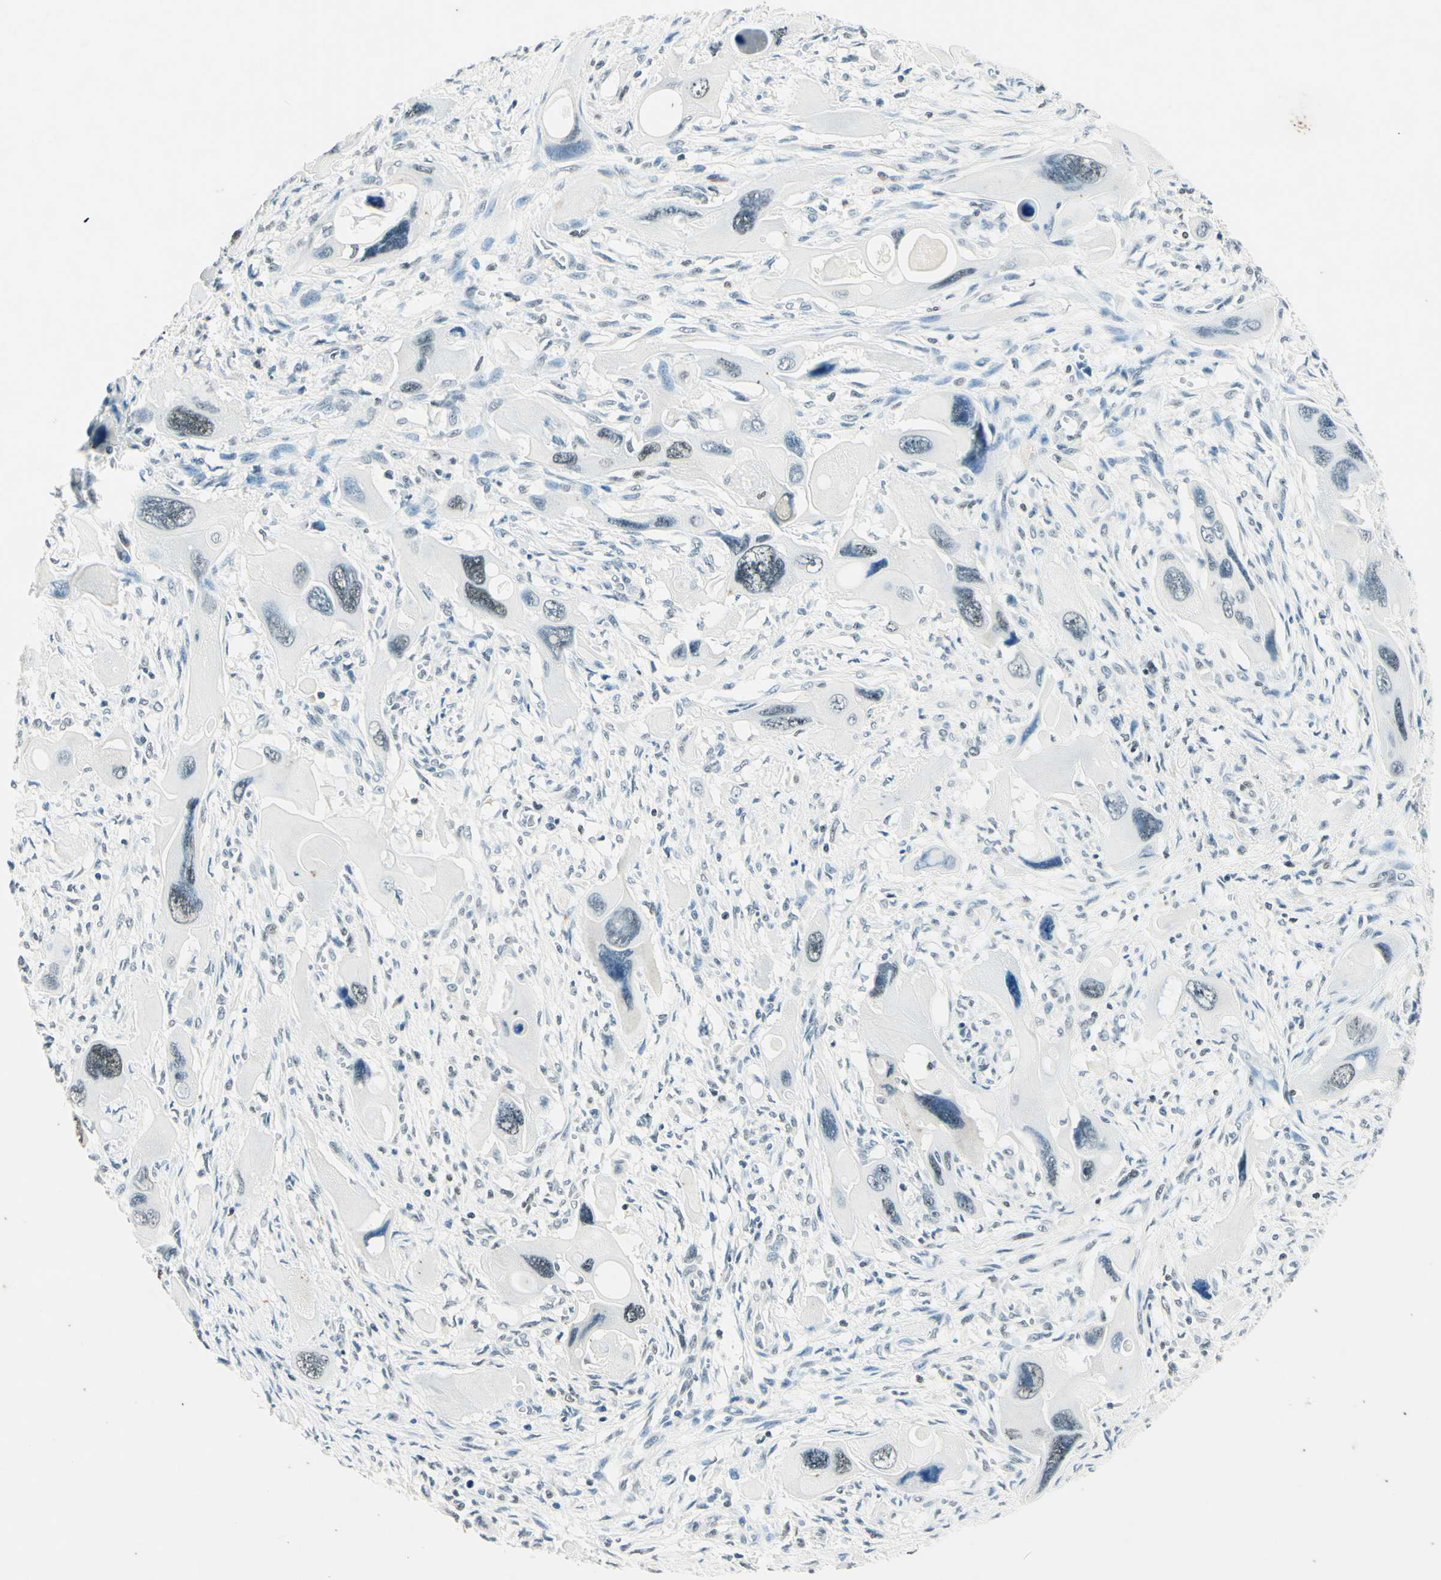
{"staining": {"intensity": "weak", "quantity": "<25%", "location": "nuclear"}, "tissue": "pancreatic cancer", "cell_type": "Tumor cells", "image_type": "cancer", "snomed": [{"axis": "morphology", "description": "Adenocarcinoma, NOS"}, {"axis": "topography", "description": "Pancreas"}], "caption": "An image of human pancreatic cancer is negative for staining in tumor cells.", "gene": "MSH2", "patient": {"sex": "male", "age": 73}}